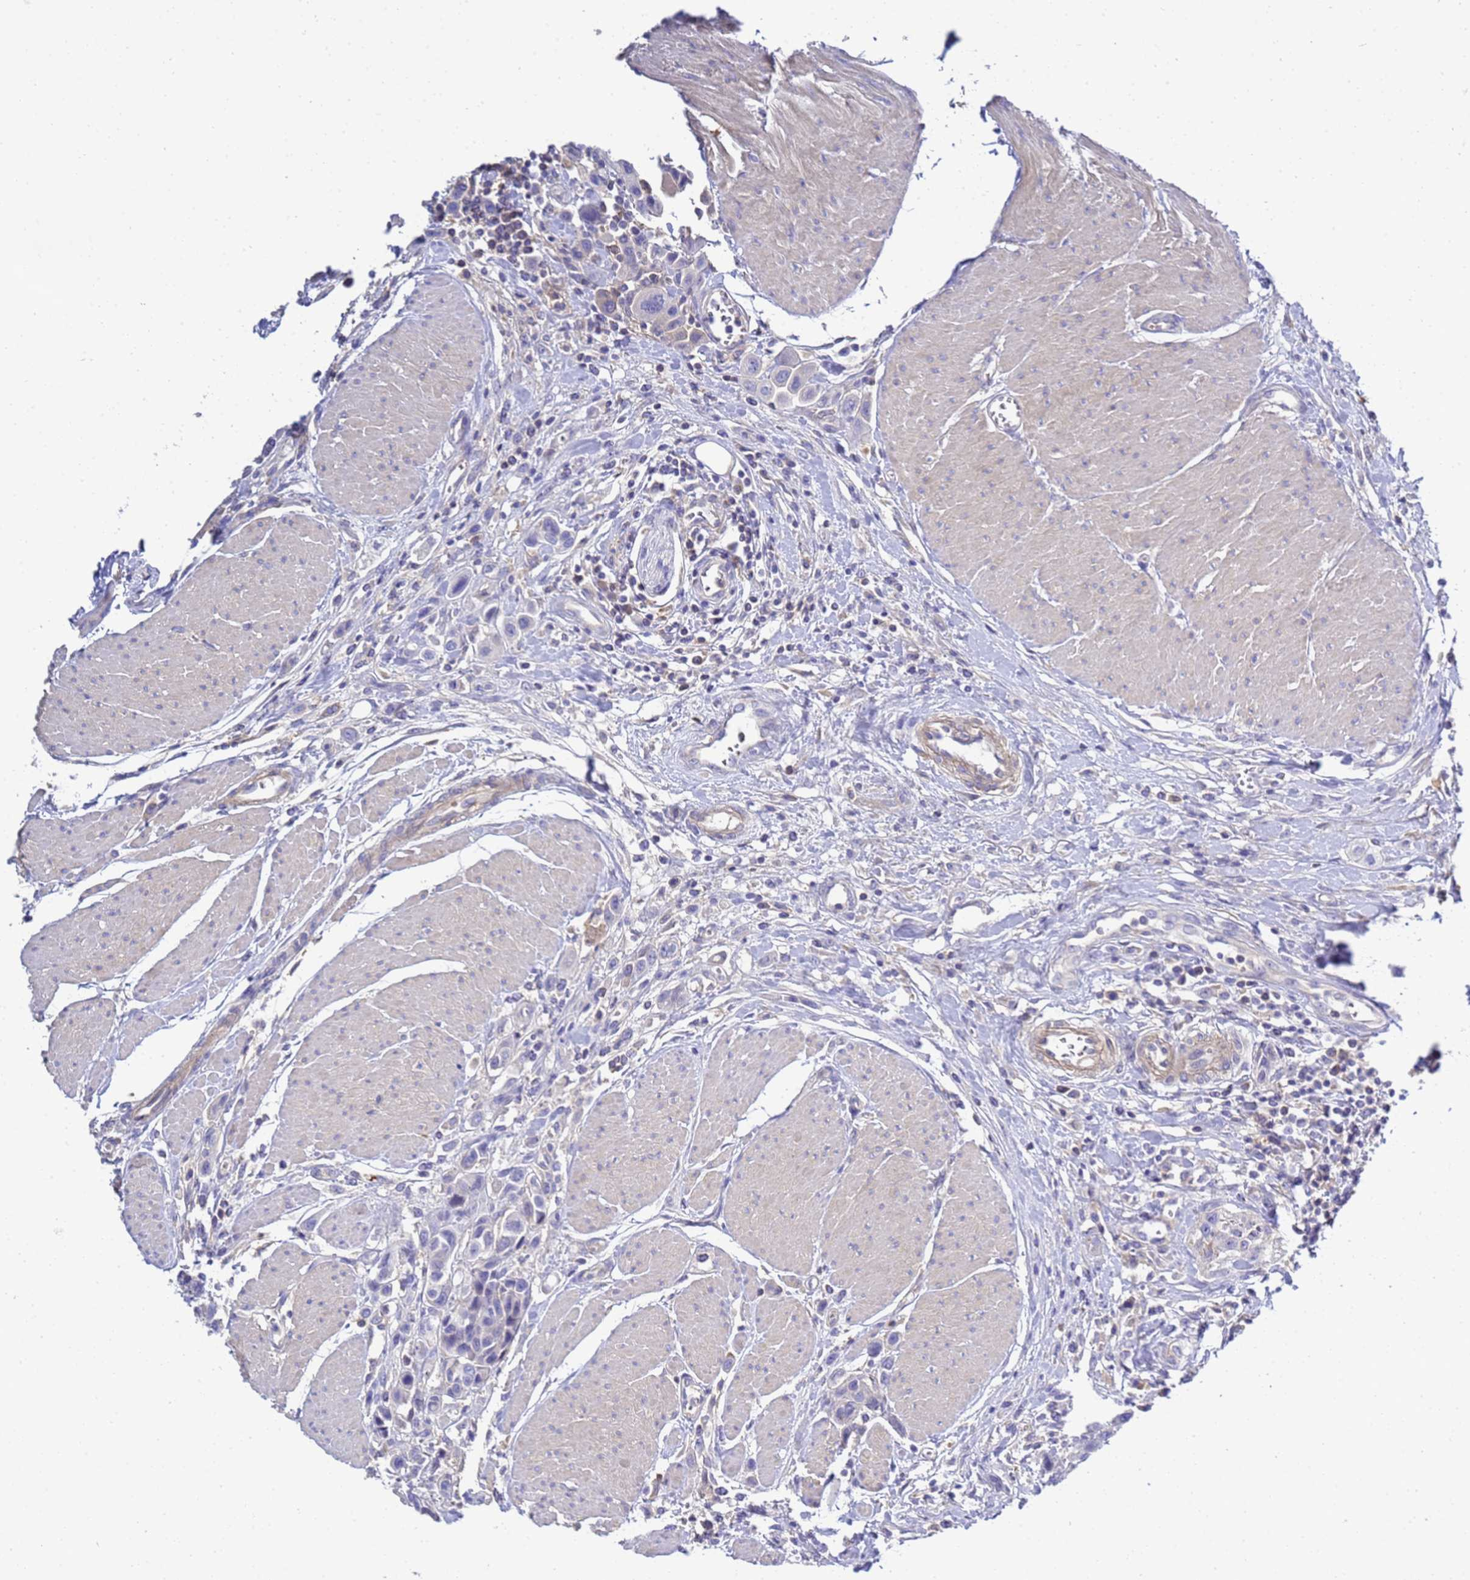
{"staining": {"intensity": "negative", "quantity": "none", "location": "none"}, "tissue": "urothelial cancer", "cell_type": "Tumor cells", "image_type": "cancer", "snomed": [{"axis": "morphology", "description": "Urothelial carcinoma, High grade"}, {"axis": "topography", "description": "Urinary bladder"}], "caption": "An IHC micrograph of urothelial carcinoma (high-grade) is shown. There is no staining in tumor cells of urothelial carcinoma (high-grade). The staining was performed using DAB (3,3'-diaminobenzidine) to visualize the protein expression in brown, while the nuclei were stained in blue with hematoxylin (Magnification: 20x).", "gene": "TBCD", "patient": {"sex": "male", "age": 50}}